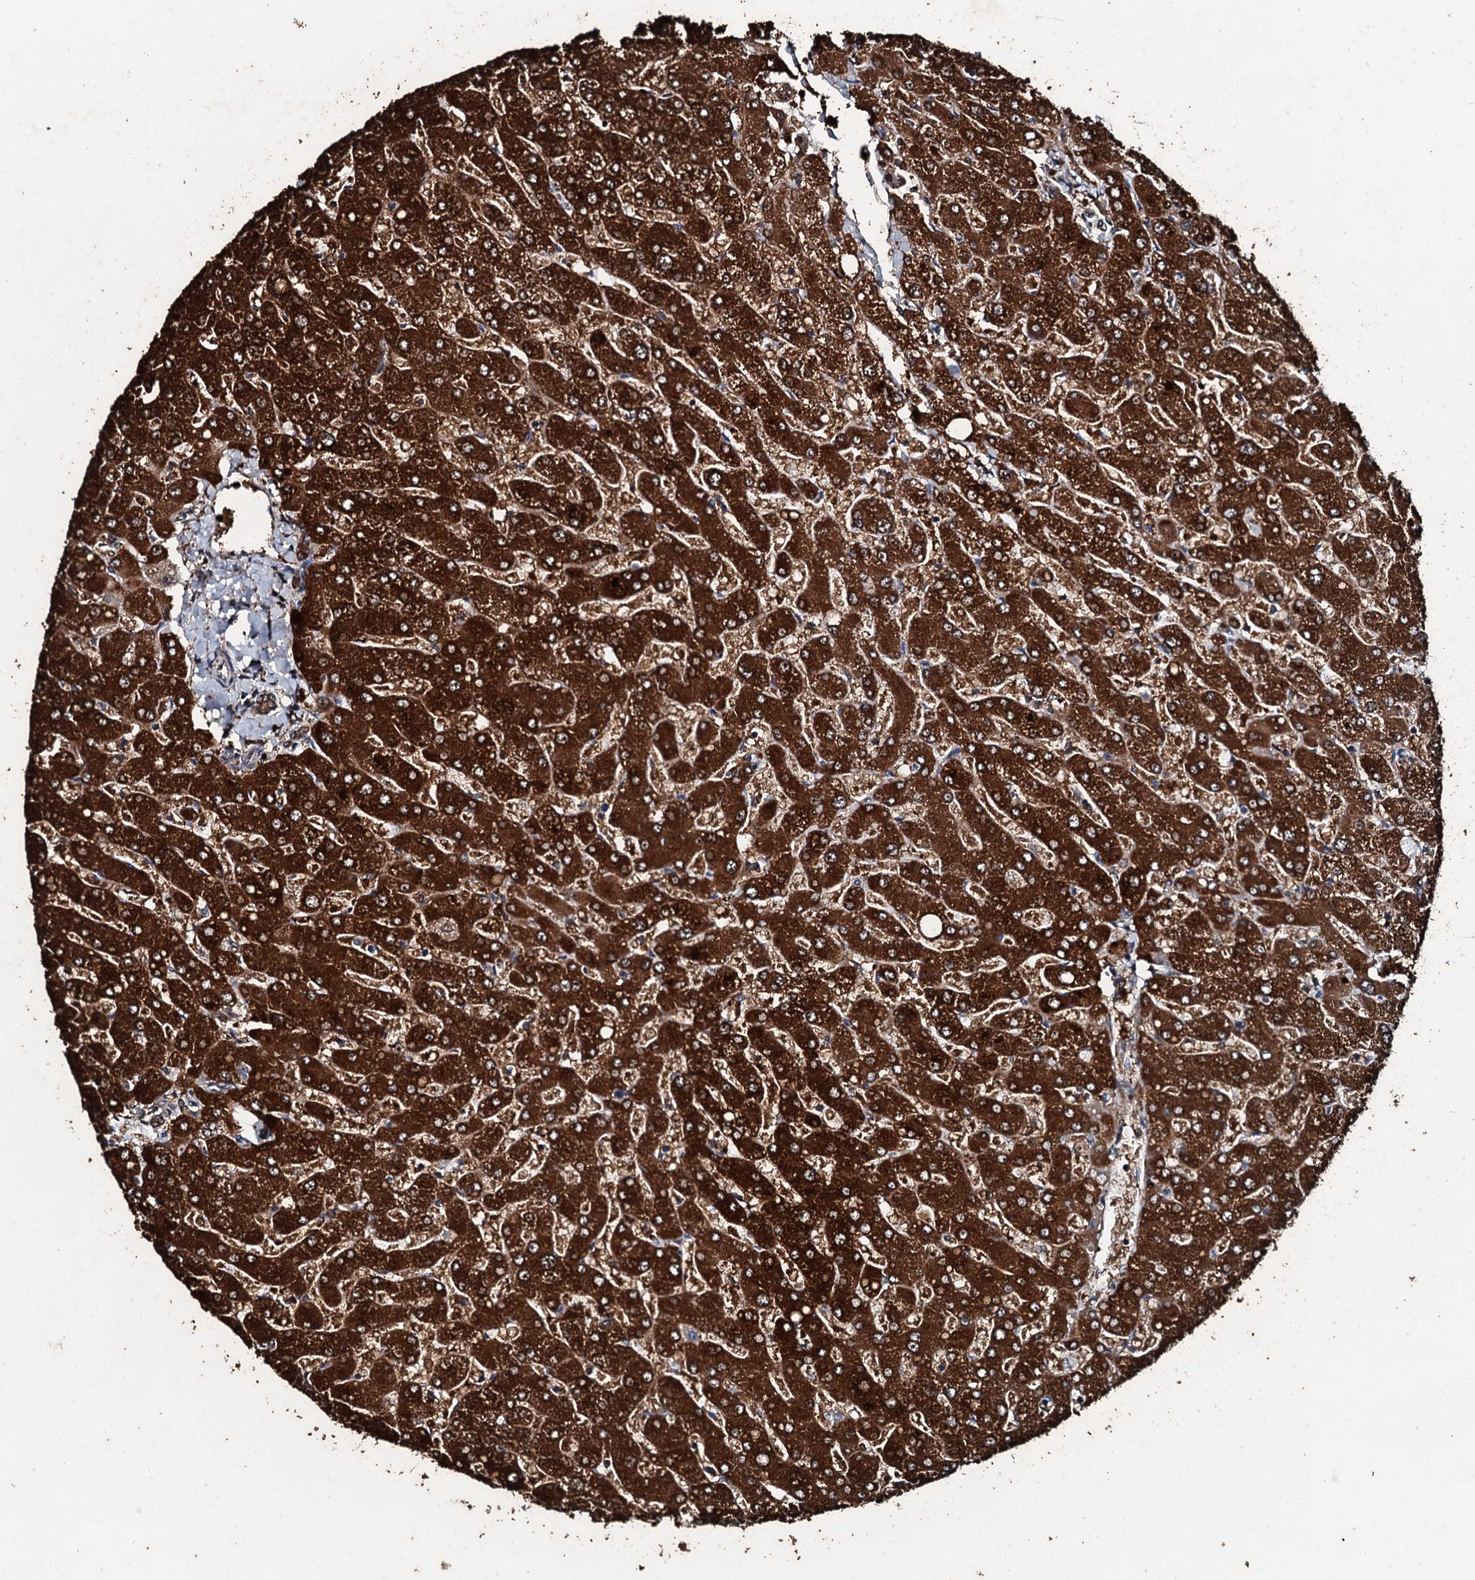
{"staining": {"intensity": "moderate", "quantity": ">75%", "location": "cytoplasmic/membranous"}, "tissue": "liver", "cell_type": "Cholangiocytes", "image_type": "normal", "snomed": [{"axis": "morphology", "description": "Normal tissue, NOS"}, {"axis": "topography", "description": "Liver"}], "caption": "Moderate cytoplasmic/membranous staining is appreciated in approximately >75% of cholangiocytes in benign liver.", "gene": "FAAP24", "patient": {"sex": "male", "age": 55}}